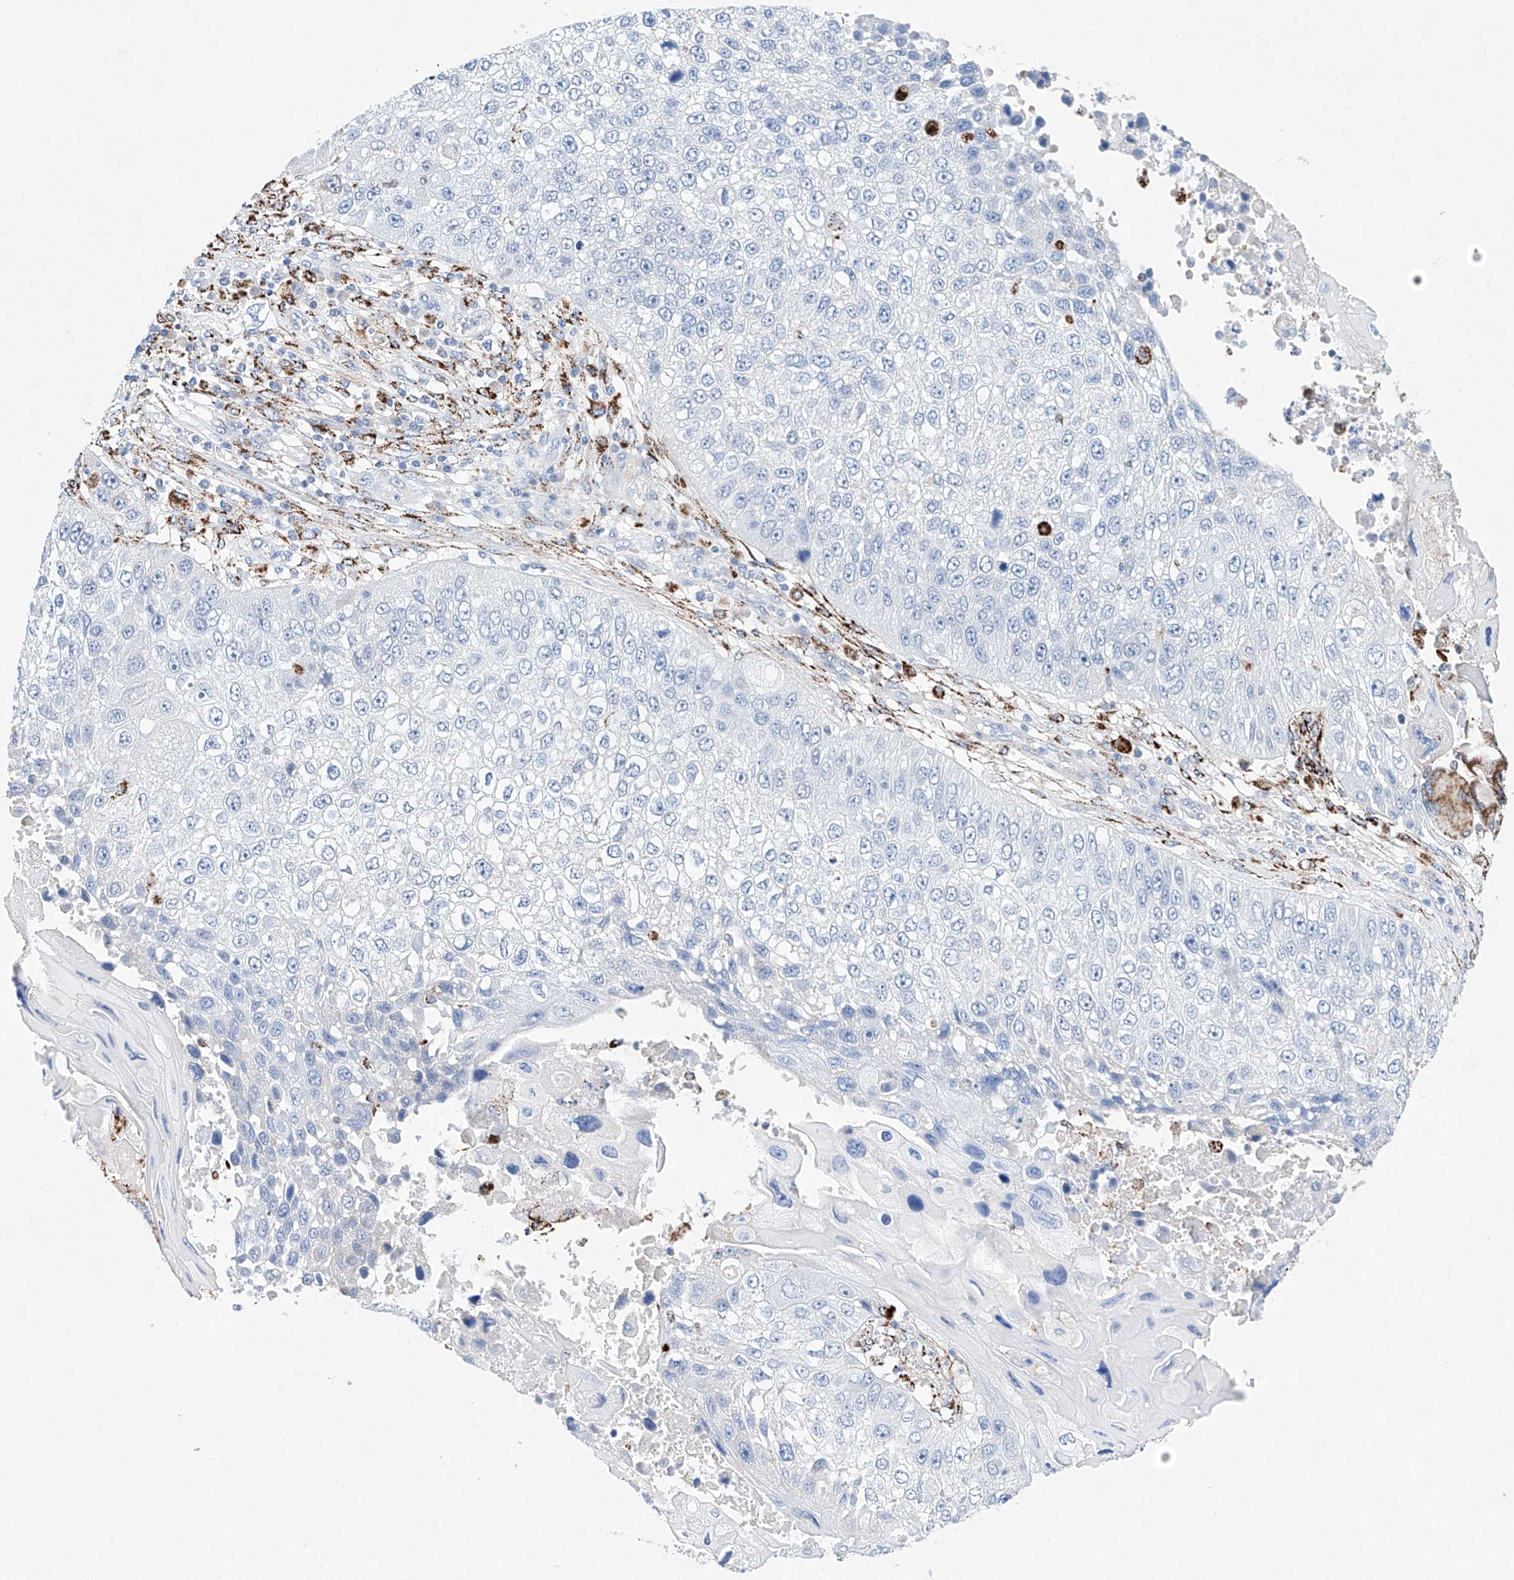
{"staining": {"intensity": "negative", "quantity": "none", "location": "none"}, "tissue": "lung cancer", "cell_type": "Tumor cells", "image_type": "cancer", "snomed": [{"axis": "morphology", "description": "Squamous cell carcinoma, NOS"}, {"axis": "topography", "description": "Lung"}], "caption": "Tumor cells show no significant protein expression in squamous cell carcinoma (lung).", "gene": "NRROS", "patient": {"sex": "male", "age": 61}}